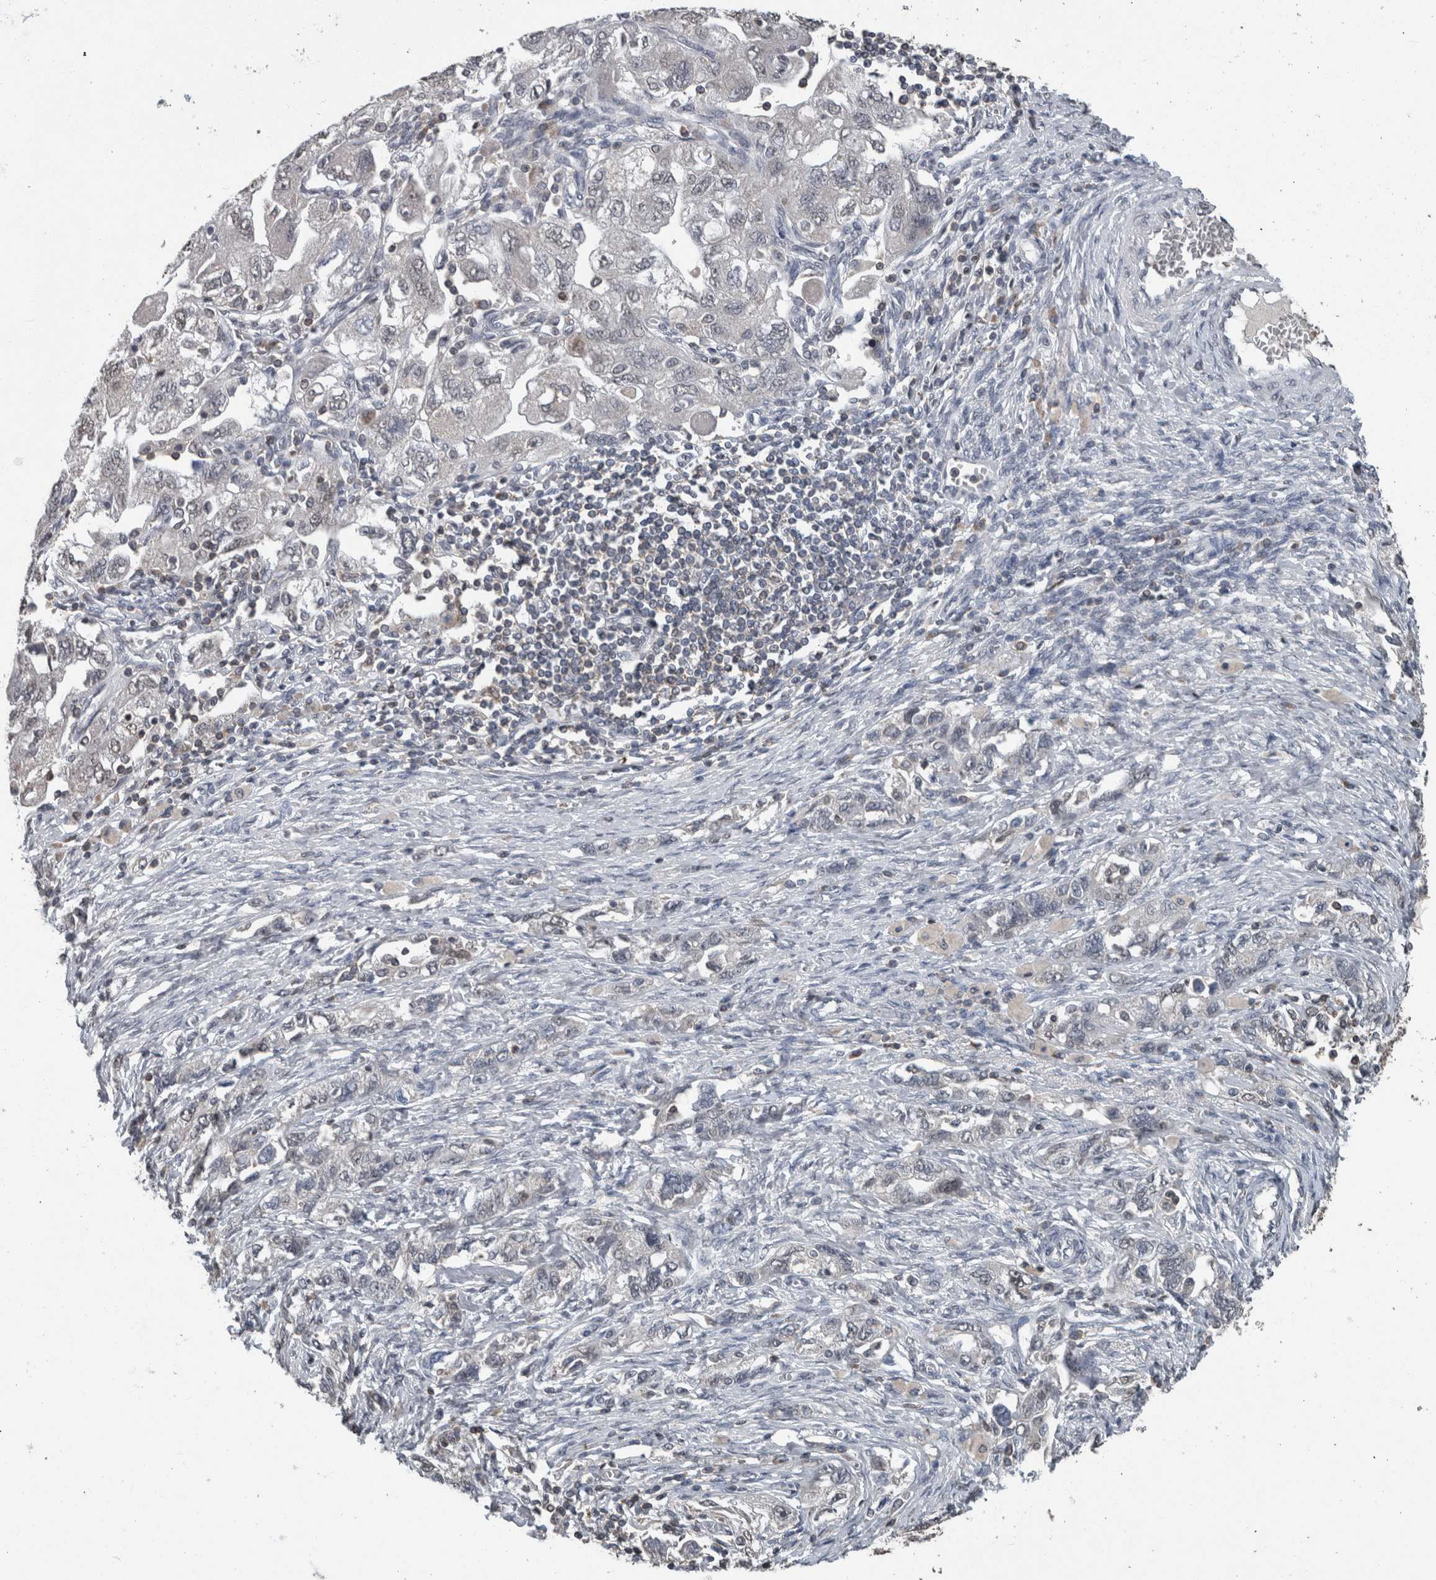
{"staining": {"intensity": "negative", "quantity": "none", "location": "none"}, "tissue": "ovarian cancer", "cell_type": "Tumor cells", "image_type": "cancer", "snomed": [{"axis": "morphology", "description": "Carcinoma, NOS"}, {"axis": "morphology", "description": "Cystadenocarcinoma, serous, NOS"}, {"axis": "topography", "description": "Ovary"}], "caption": "The image exhibits no significant staining in tumor cells of ovarian cancer (serous cystadenocarcinoma). (DAB immunohistochemistry visualized using brightfield microscopy, high magnification).", "gene": "MAFF", "patient": {"sex": "female", "age": 69}}